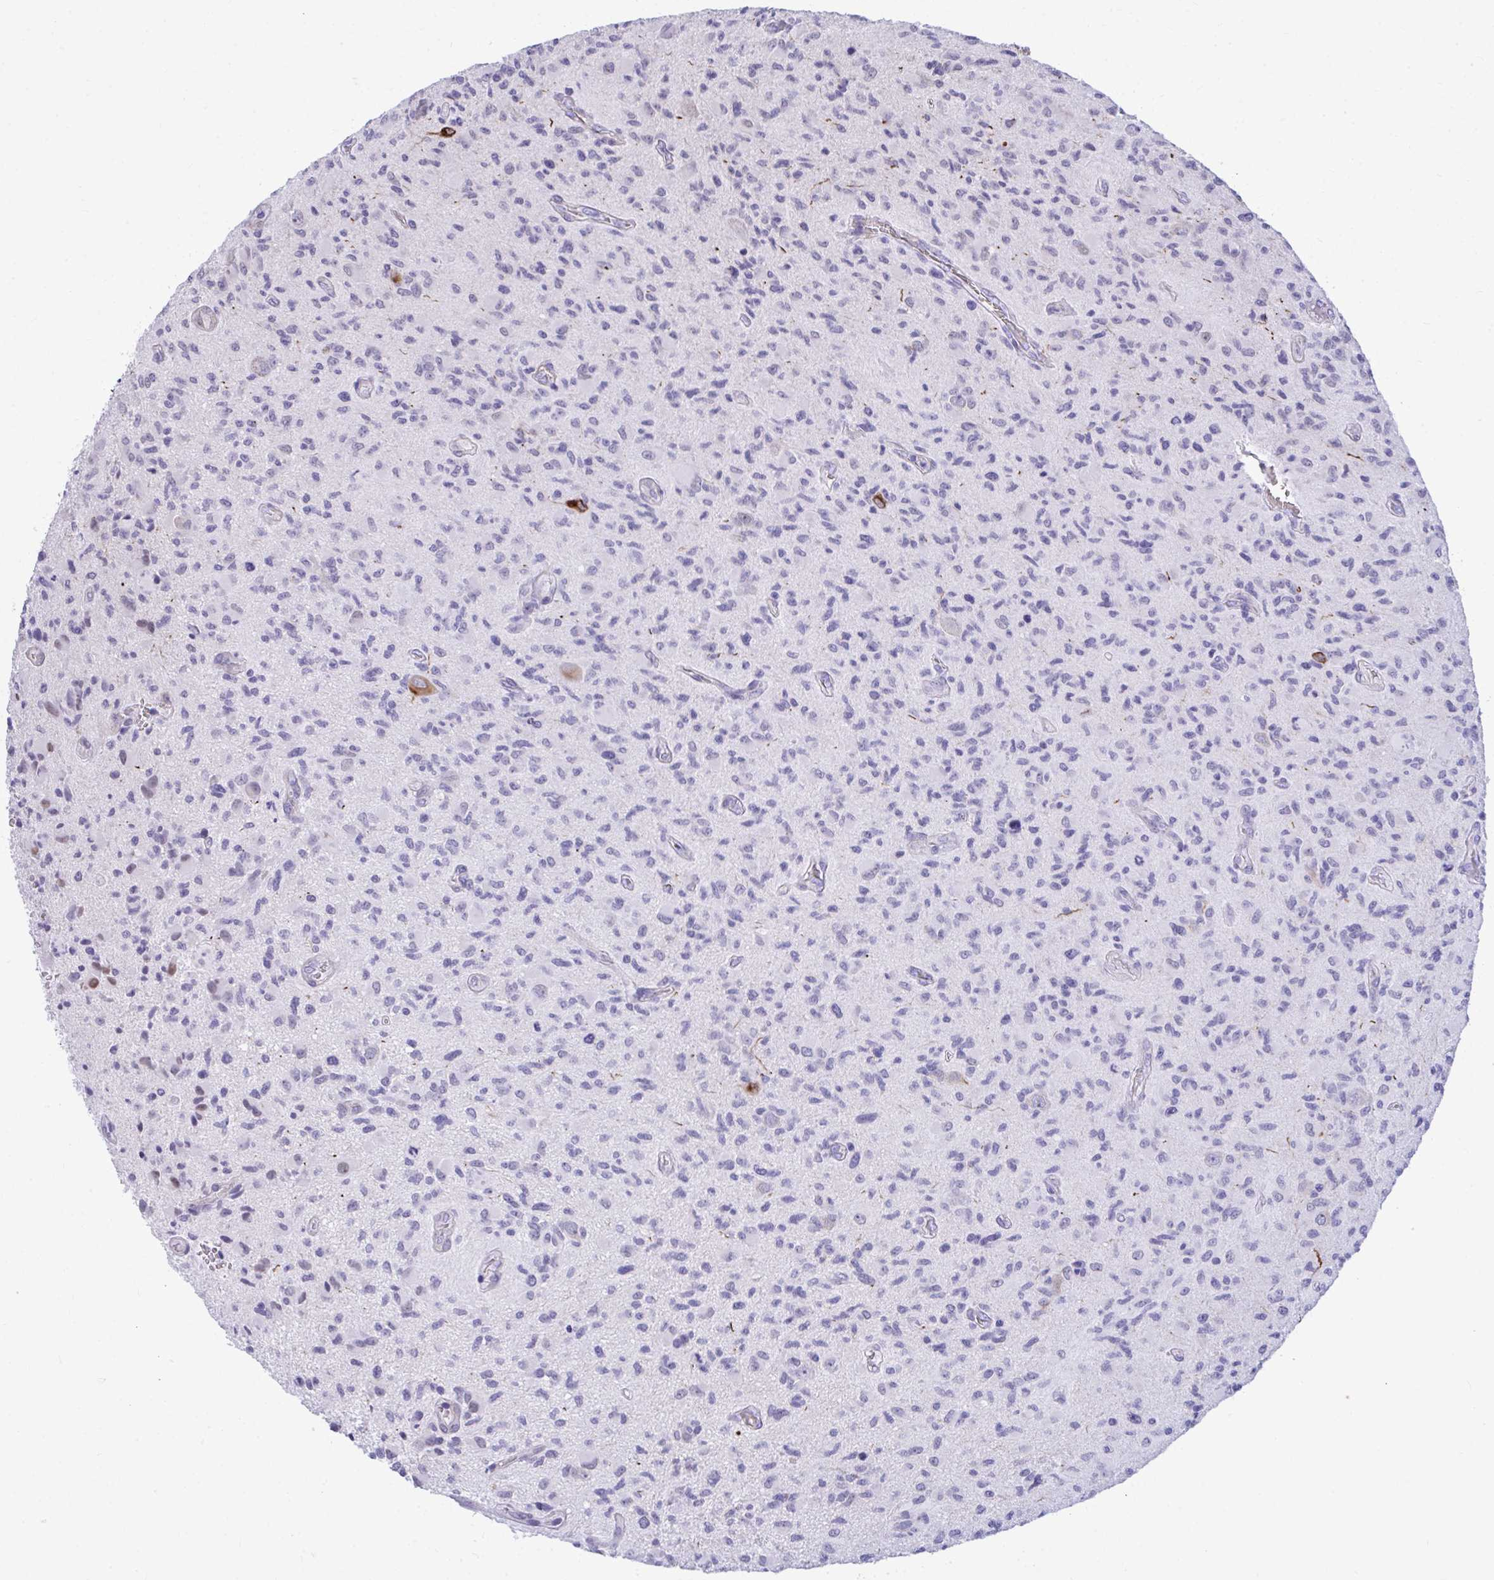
{"staining": {"intensity": "negative", "quantity": "none", "location": "none"}, "tissue": "glioma", "cell_type": "Tumor cells", "image_type": "cancer", "snomed": [{"axis": "morphology", "description": "Glioma, malignant, High grade"}, {"axis": "topography", "description": "Brain"}], "caption": "An image of glioma stained for a protein shows no brown staining in tumor cells. (Brightfield microscopy of DAB immunohistochemistry (IHC) at high magnification).", "gene": "HMBOX1", "patient": {"sex": "female", "age": 65}}